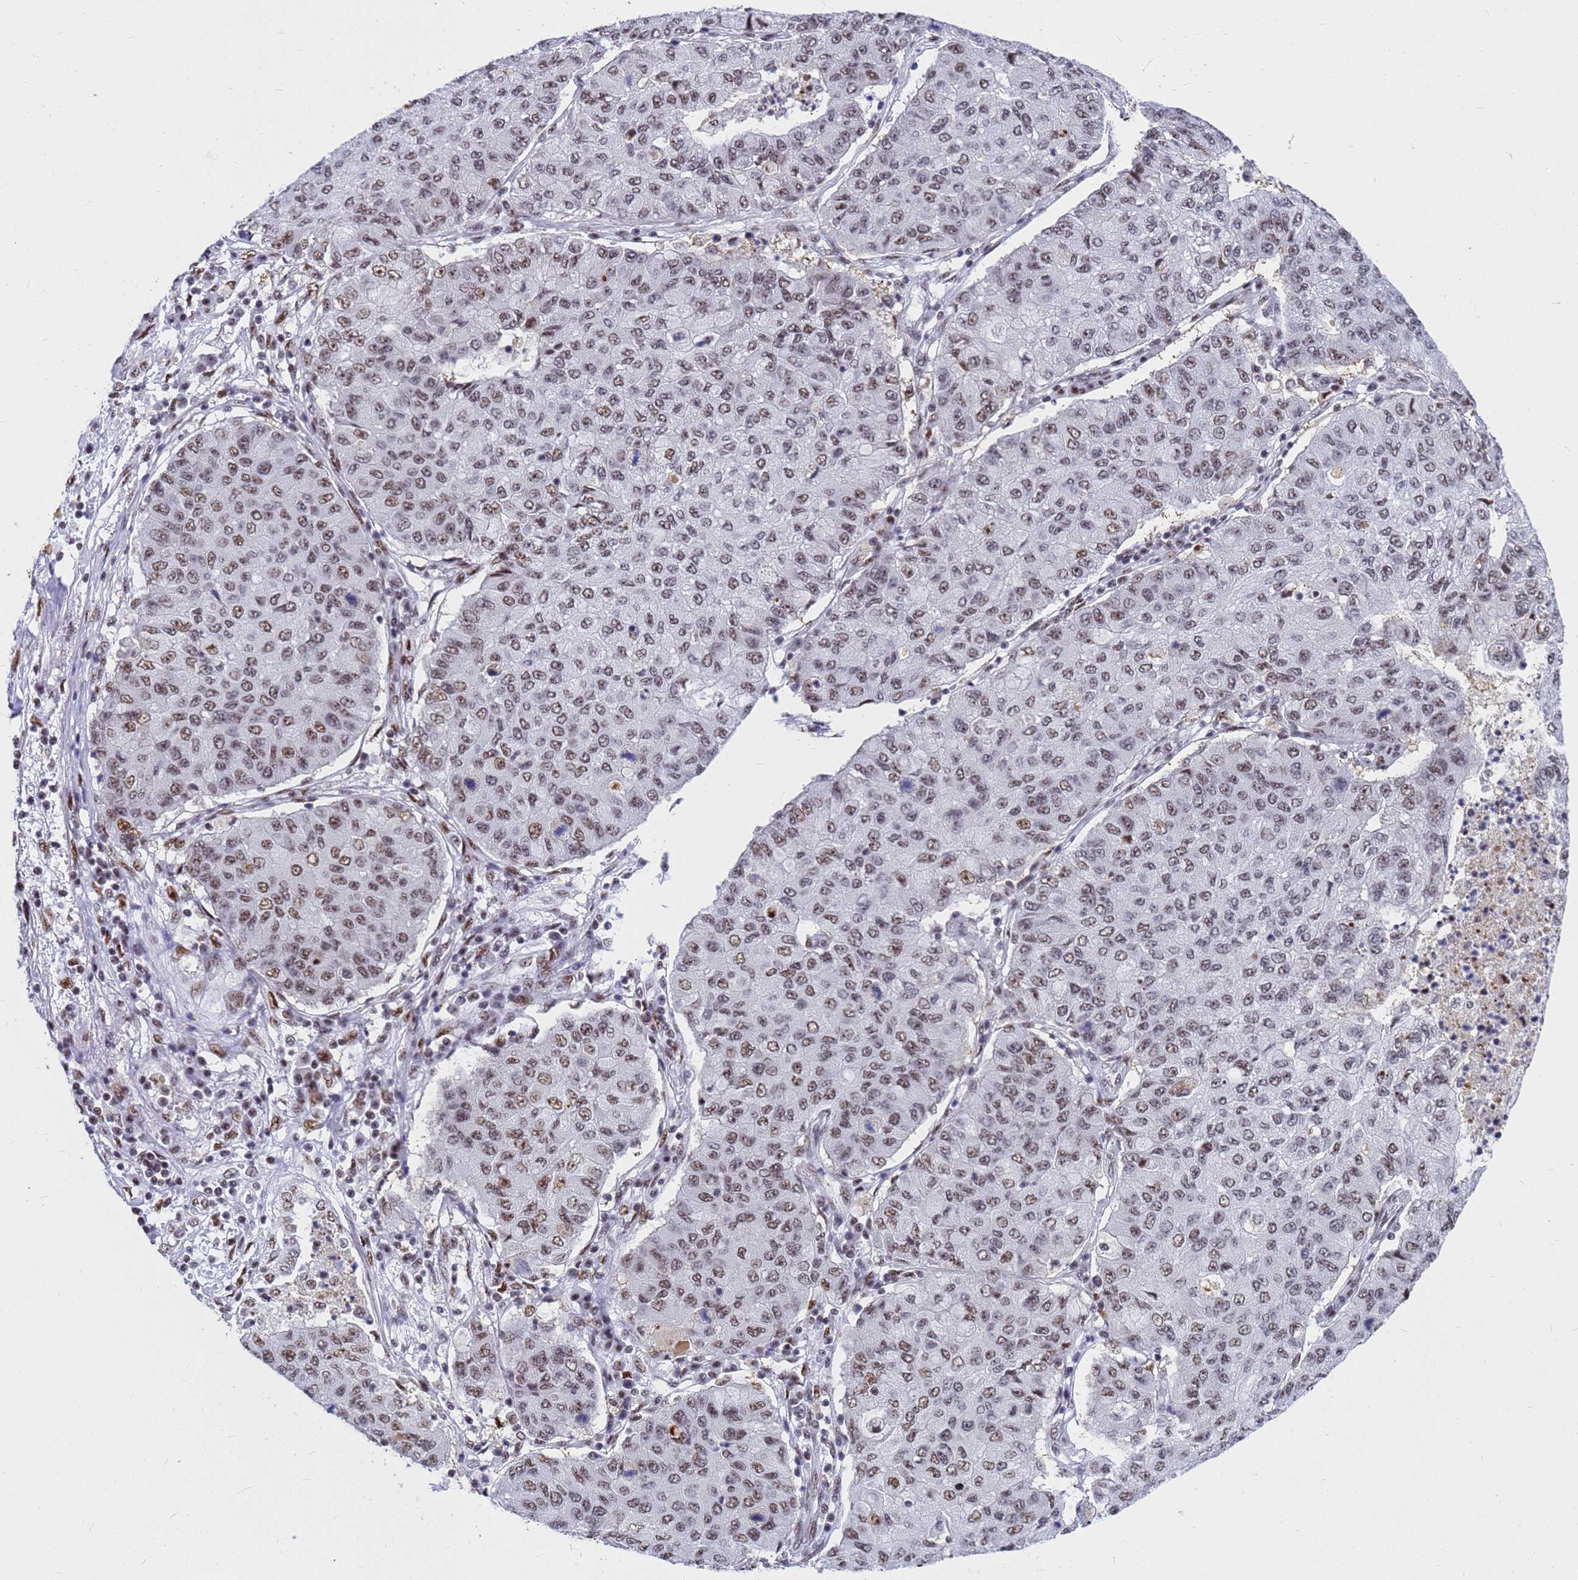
{"staining": {"intensity": "moderate", "quantity": ">75%", "location": "nuclear"}, "tissue": "lung cancer", "cell_type": "Tumor cells", "image_type": "cancer", "snomed": [{"axis": "morphology", "description": "Squamous cell carcinoma, NOS"}, {"axis": "topography", "description": "Lung"}], "caption": "A histopathology image showing moderate nuclear expression in about >75% of tumor cells in lung cancer (squamous cell carcinoma), as visualized by brown immunohistochemical staining.", "gene": "SART3", "patient": {"sex": "male", "age": 74}}